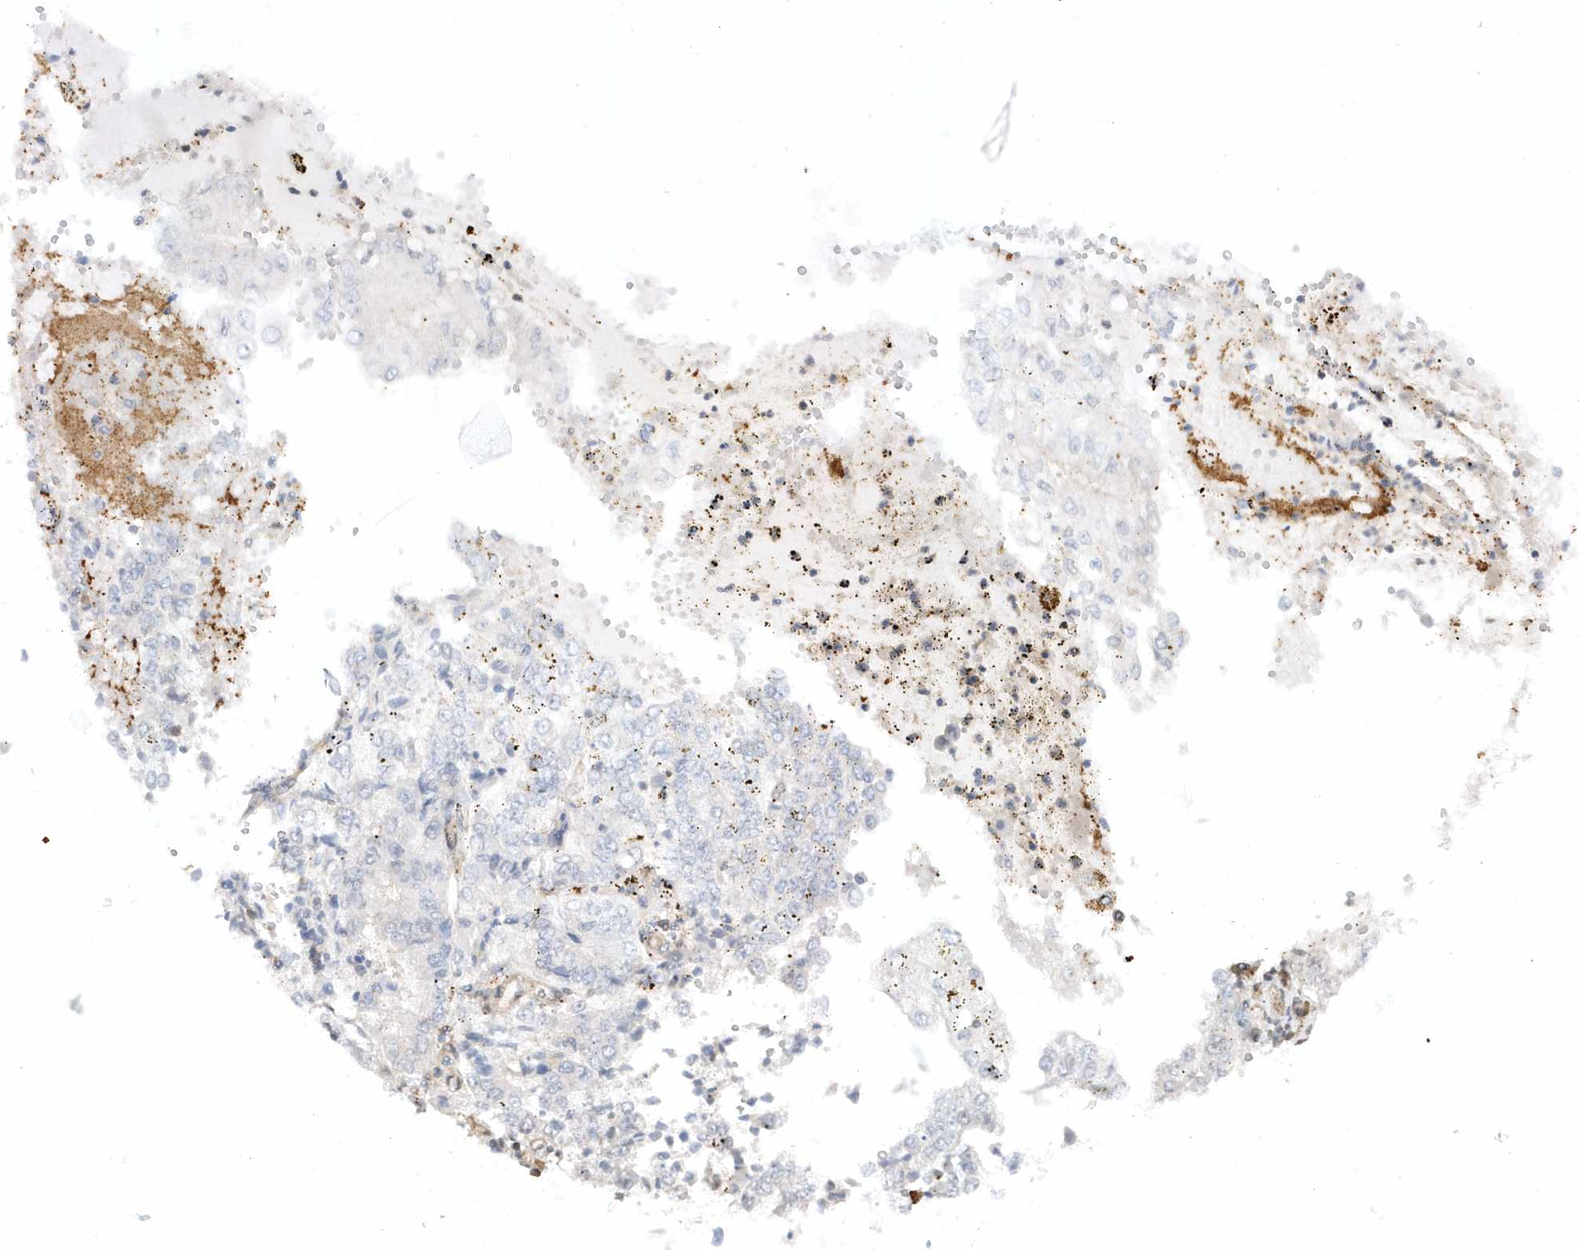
{"staining": {"intensity": "negative", "quantity": "none", "location": "none"}, "tissue": "stomach cancer", "cell_type": "Tumor cells", "image_type": "cancer", "snomed": [{"axis": "morphology", "description": "Adenocarcinoma, NOS"}, {"axis": "topography", "description": "Stomach"}], "caption": "Immunohistochemistry of adenocarcinoma (stomach) shows no staining in tumor cells.", "gene": "BSN", "patient": {"sex": "male", "age": 76}}